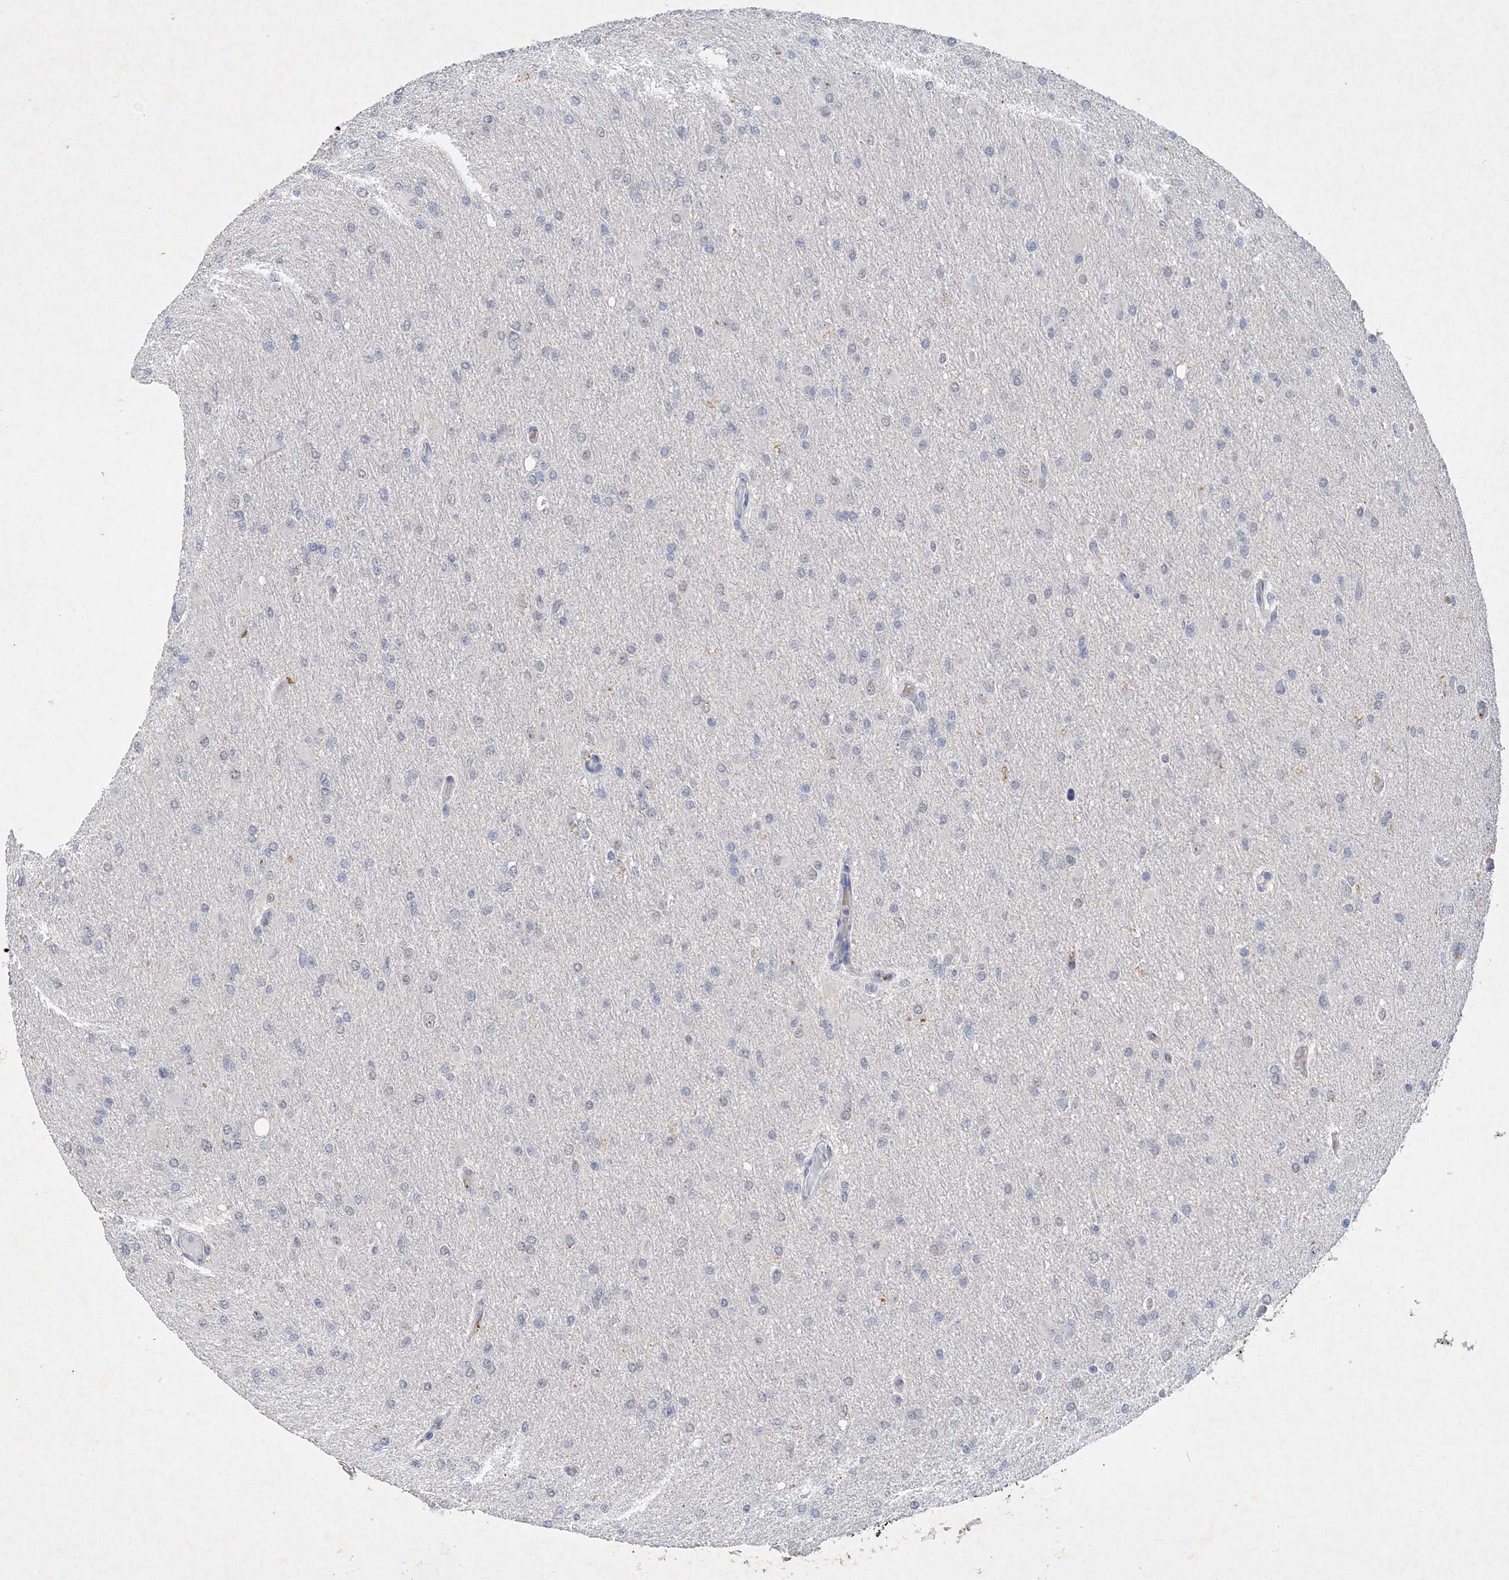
{"staining": {"intensity": "negative", "quantity": "none", "location": "none"}, "tissue": "glioma", "cell_type": "Tumor cells", "image_type": "cancer", "snomed": [{"axis": "morphology", "description": "Glioma, malignant, High grade"}, {"axis": "topography", "description": "Cerebral cortex"}], "caption": "Immunohistochemical staining of malignant glioma (high-grade) shows no significant positivity in tumor cells.", "gene": "C11orf58", "patient": {"sex": "female", "age": 36}}